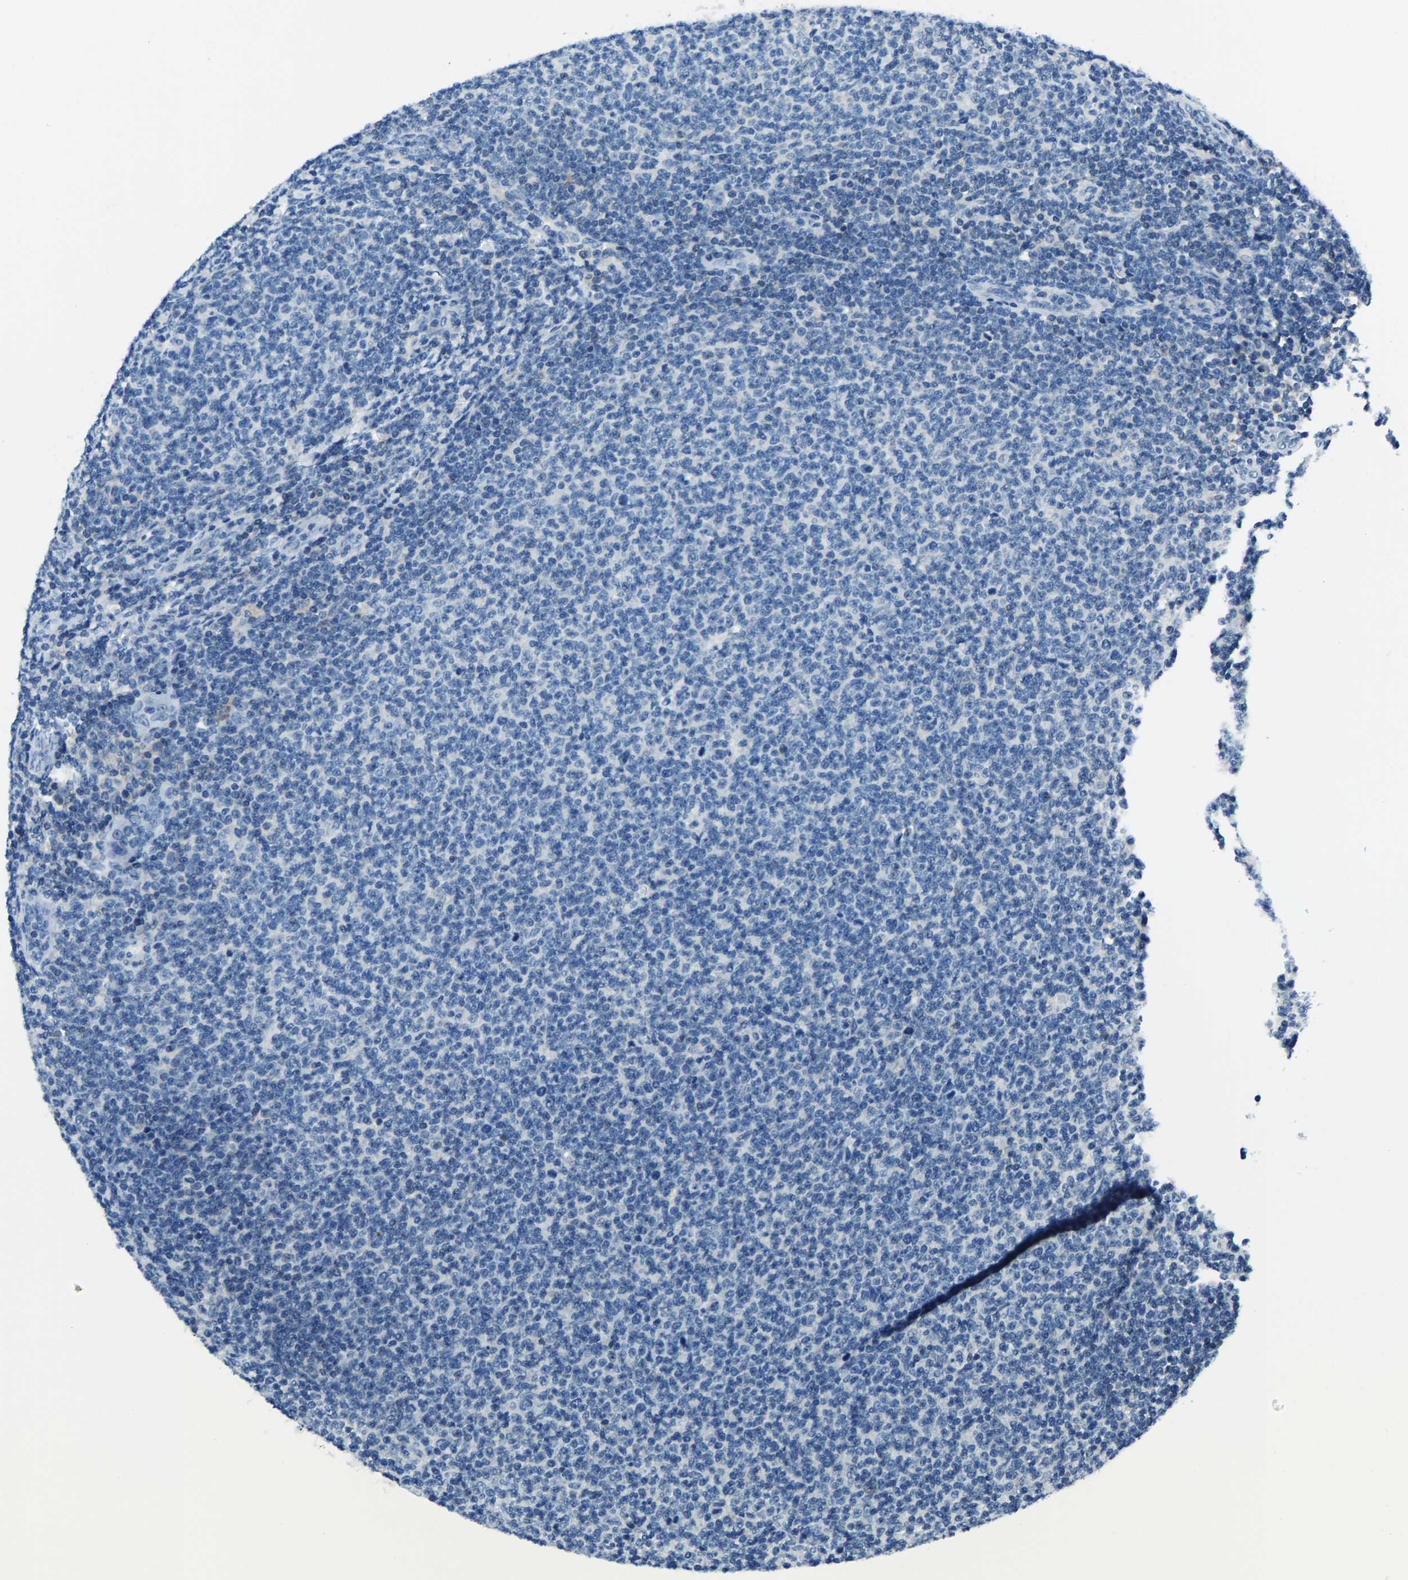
{"staining": {"intensity": "negative", "quantity": "none", "location": "none"}, "tissue": "lymphoma", "cell_type": "Tumor cells", "image_type": "cancer", "snomed": [{"axis": "morphology", "description": "Malignant lymphoma, non-Hodgkin's type, Low grade"}, {"axis": "topography", "description": "Lymph node"}], "caption": "DAB immunohistochemical staining of lymphoma demonstrates no significant positivity in tumor cells.", "gene": "XIRP1", "patient": {"sex": "male", "age": 66}}